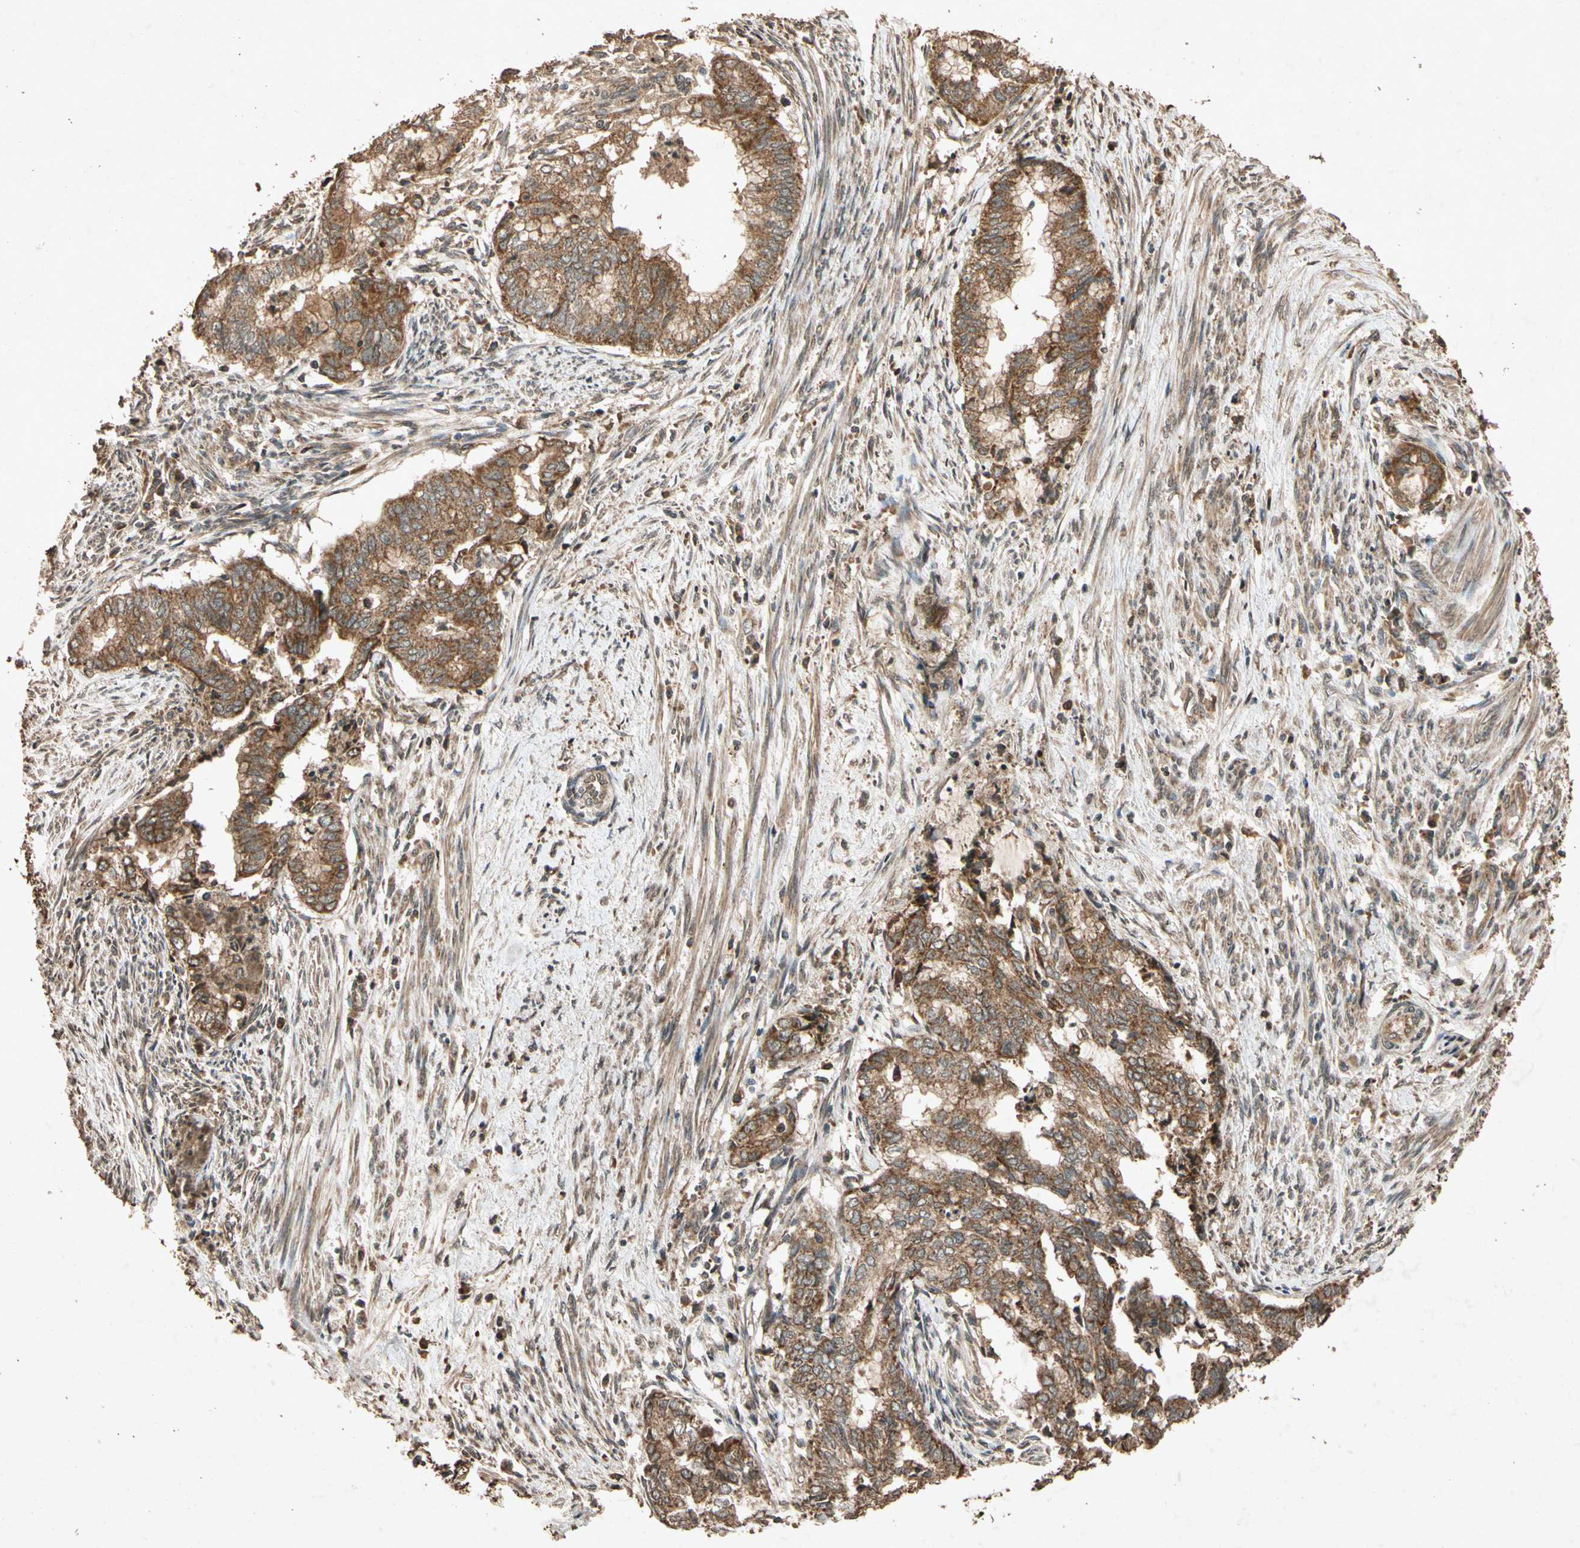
{"staining": {"intensity": "strong", "quantity": ">75%", "location": "cytoplasmic/membranous"}, "tissue": "endometrial cancer", "cell_type": "Tumor cells", "image_type": "cancer", "snomed": [{"axis": "morphology", "description": "Necrosis, NOS"}, {"axis": "morphology", "description": "Adenocarcinoma, NOS"}, {"axis": "topography", "description": "Endometrium"}], "caption": "Protein staining displays strong cytoplasmic/membranous expression in approximately >75% of tumor cells in endometrial cancer (adenocarcinoma). The protein is stained brown, and the nuclei are stained in blue (DAB (3,3'-diaminobenzidine) IHC with brightfield microscopy, high magnification).", "gene": "TXN2", "patient": {"sex": "female", "age": 79}}